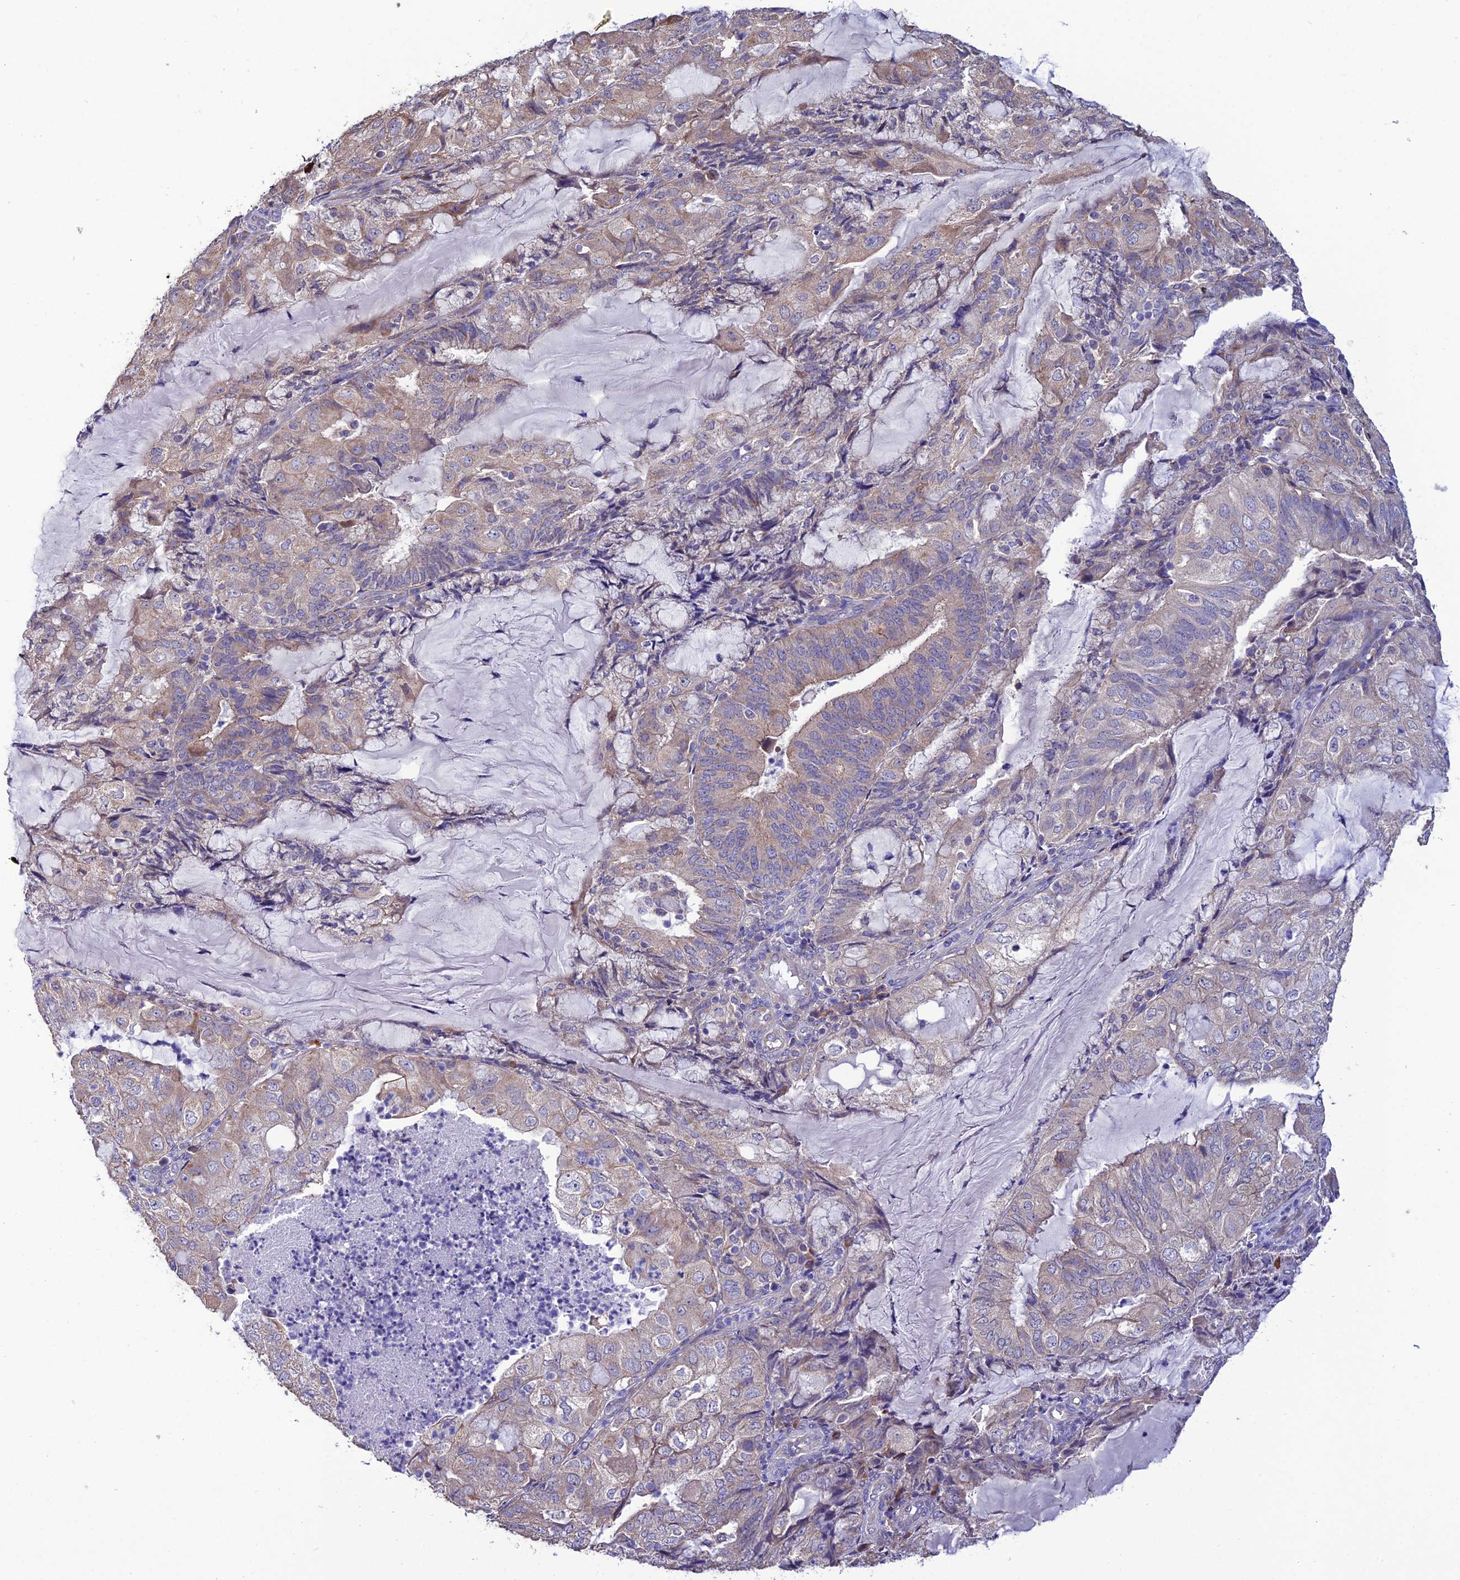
{"staining": {"intensity": "weak", "quantity": "<25%", "location": "cytoplasmic/membranous"}, "tissue": "endometrial cancer", "cell_type": "Tumor cells", "image_type": "cancer", "snomed": [{"axis": "morphology", "description": "Adenocarcinoma, NOS"}, {"axis": "topography", "description": "Endometrium"}], "caption": "There is no significant staining in tumor cells of endometrial cancer. Nuclei are stained in blue.", "gene": "HOGA1", "patient": {"sex": "female", "age": 81}}